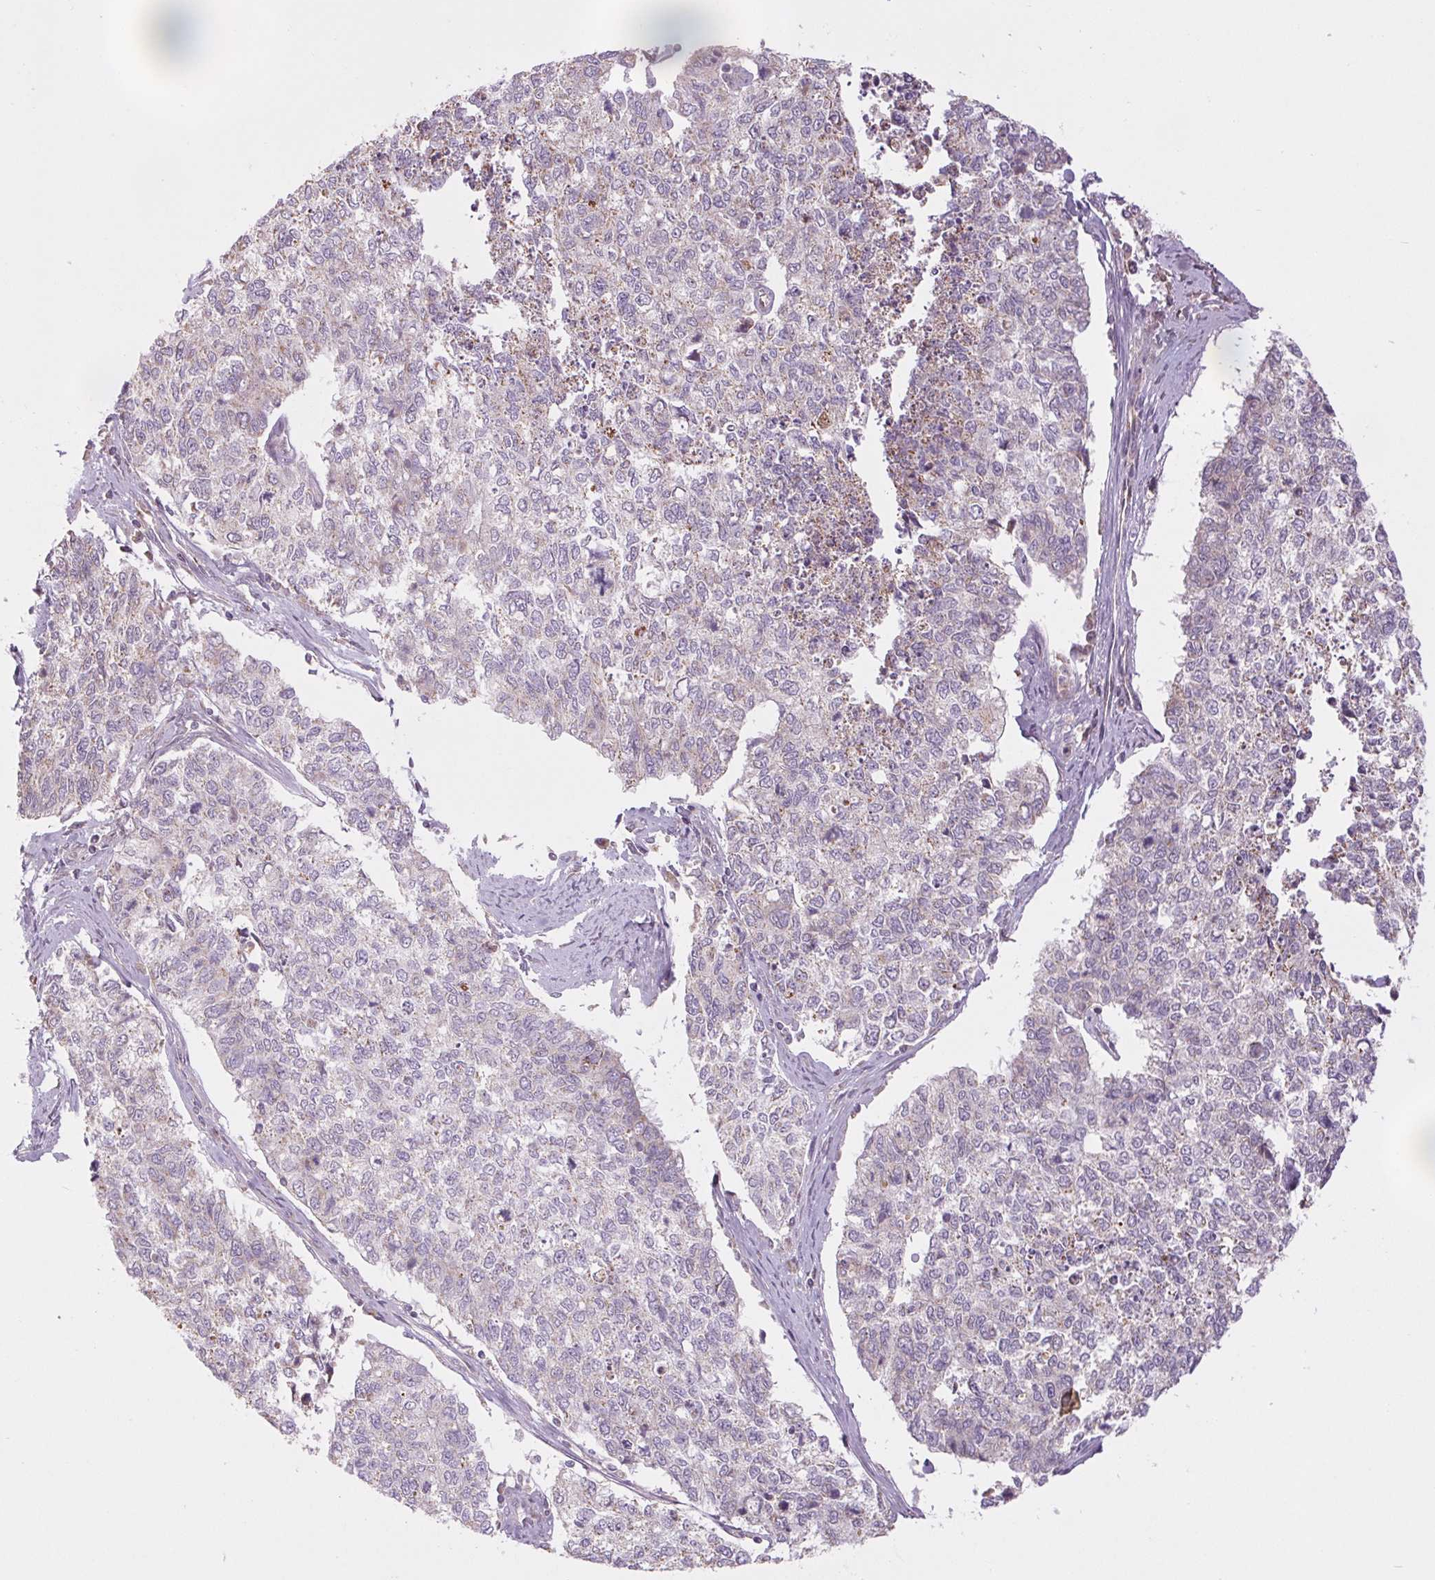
{"staining": {"intensity": "negative", "quantity": "none", "location": "none"}, "tissue": "cervical cancer", "cell_type": "Tumor cells", "image_type": "cancer", "snomed": [{"axis": "morphology", "description": "Adenocarcinoma, NOS"}, {"axis": "topography", "description": "Cervix"}], "caption": "IHC histopathology image of human adenocarcinoma (cervical) stained for a protein (brown), which exhibits no positivity in tumor cells. The staining was performed using DAB to visualize the protein expression in brown, while the nuclei were stained in blue with hematoxylin (Magnification: 20x).", "gene": "MAP3K5", "patient": {"sex": "female", "age": 63}}